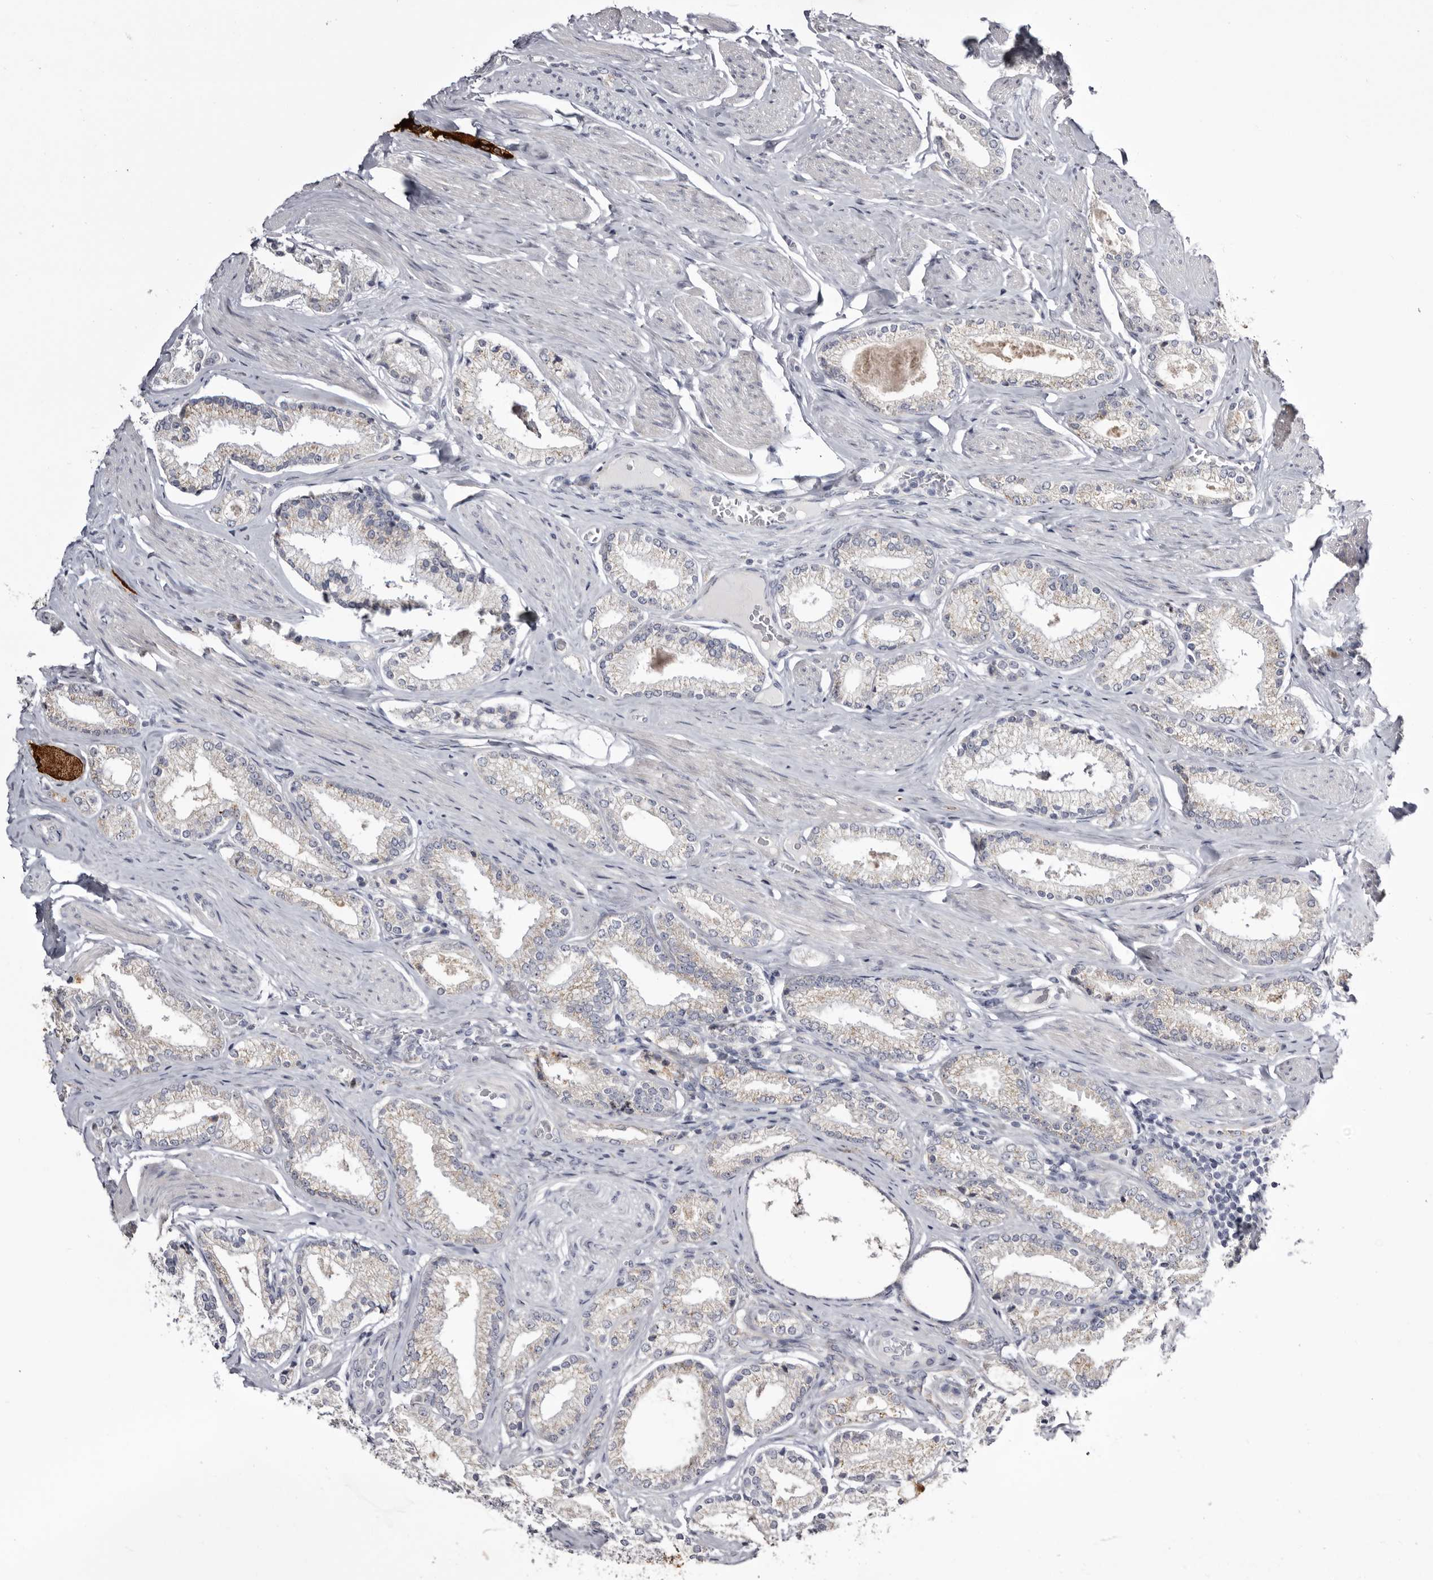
{"staining": {"intensity": "negative", "quantity": "none", "location": "none"}, "tissue": "prostate cancer", "cell_type": "Tumor cells", "image_type": "cancer", "snomed": [{"axis": "morphology", "description": "Adenocarcinoma, Low grade"}, {"axis": "topography", "description": "Prostate"}], "caption": "Tumor cells show no significant protein staining in prostate cancer.", "gene": "CASQ1", "patient": {"sex": "male", "age": 71}}